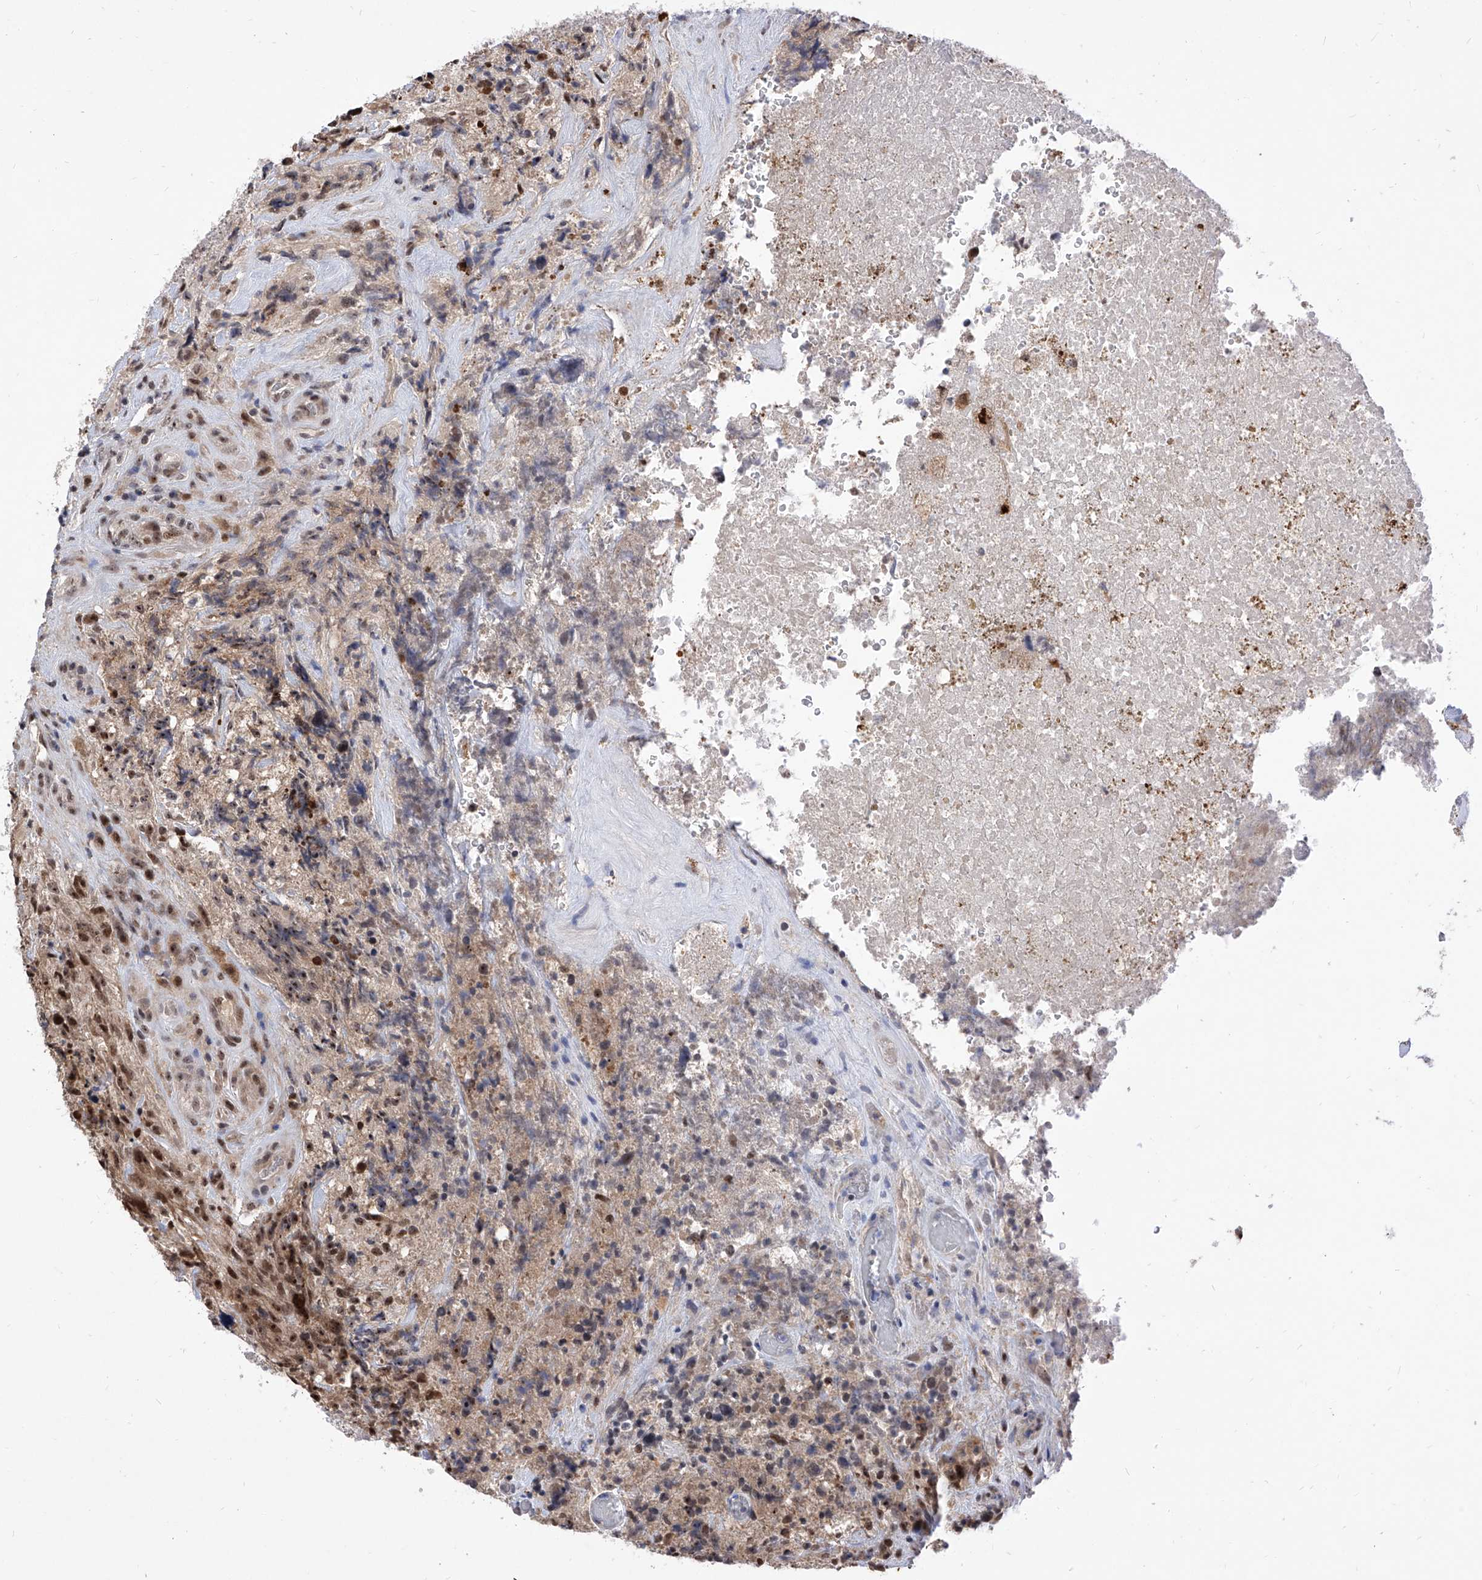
{"staining": {"intensity": "moderate", "quantity": "25%-75%", "location": "nuclear"}, "tissue": "glioma", "cell_type": "Tumor cells", "image_type": "cancer", "snomed": [{"axis": "morphology", "description": "Glioma, malignant, High grade"}, {"axis": "topography", "description": "Brain"}], "caption": "Tumor cells exhibit medium levels of moderate nuclear staining in approximately 25%-75% of cells in glioma.", "gene": "LGR4", "patient": {"sex": "male", "age": 69}}